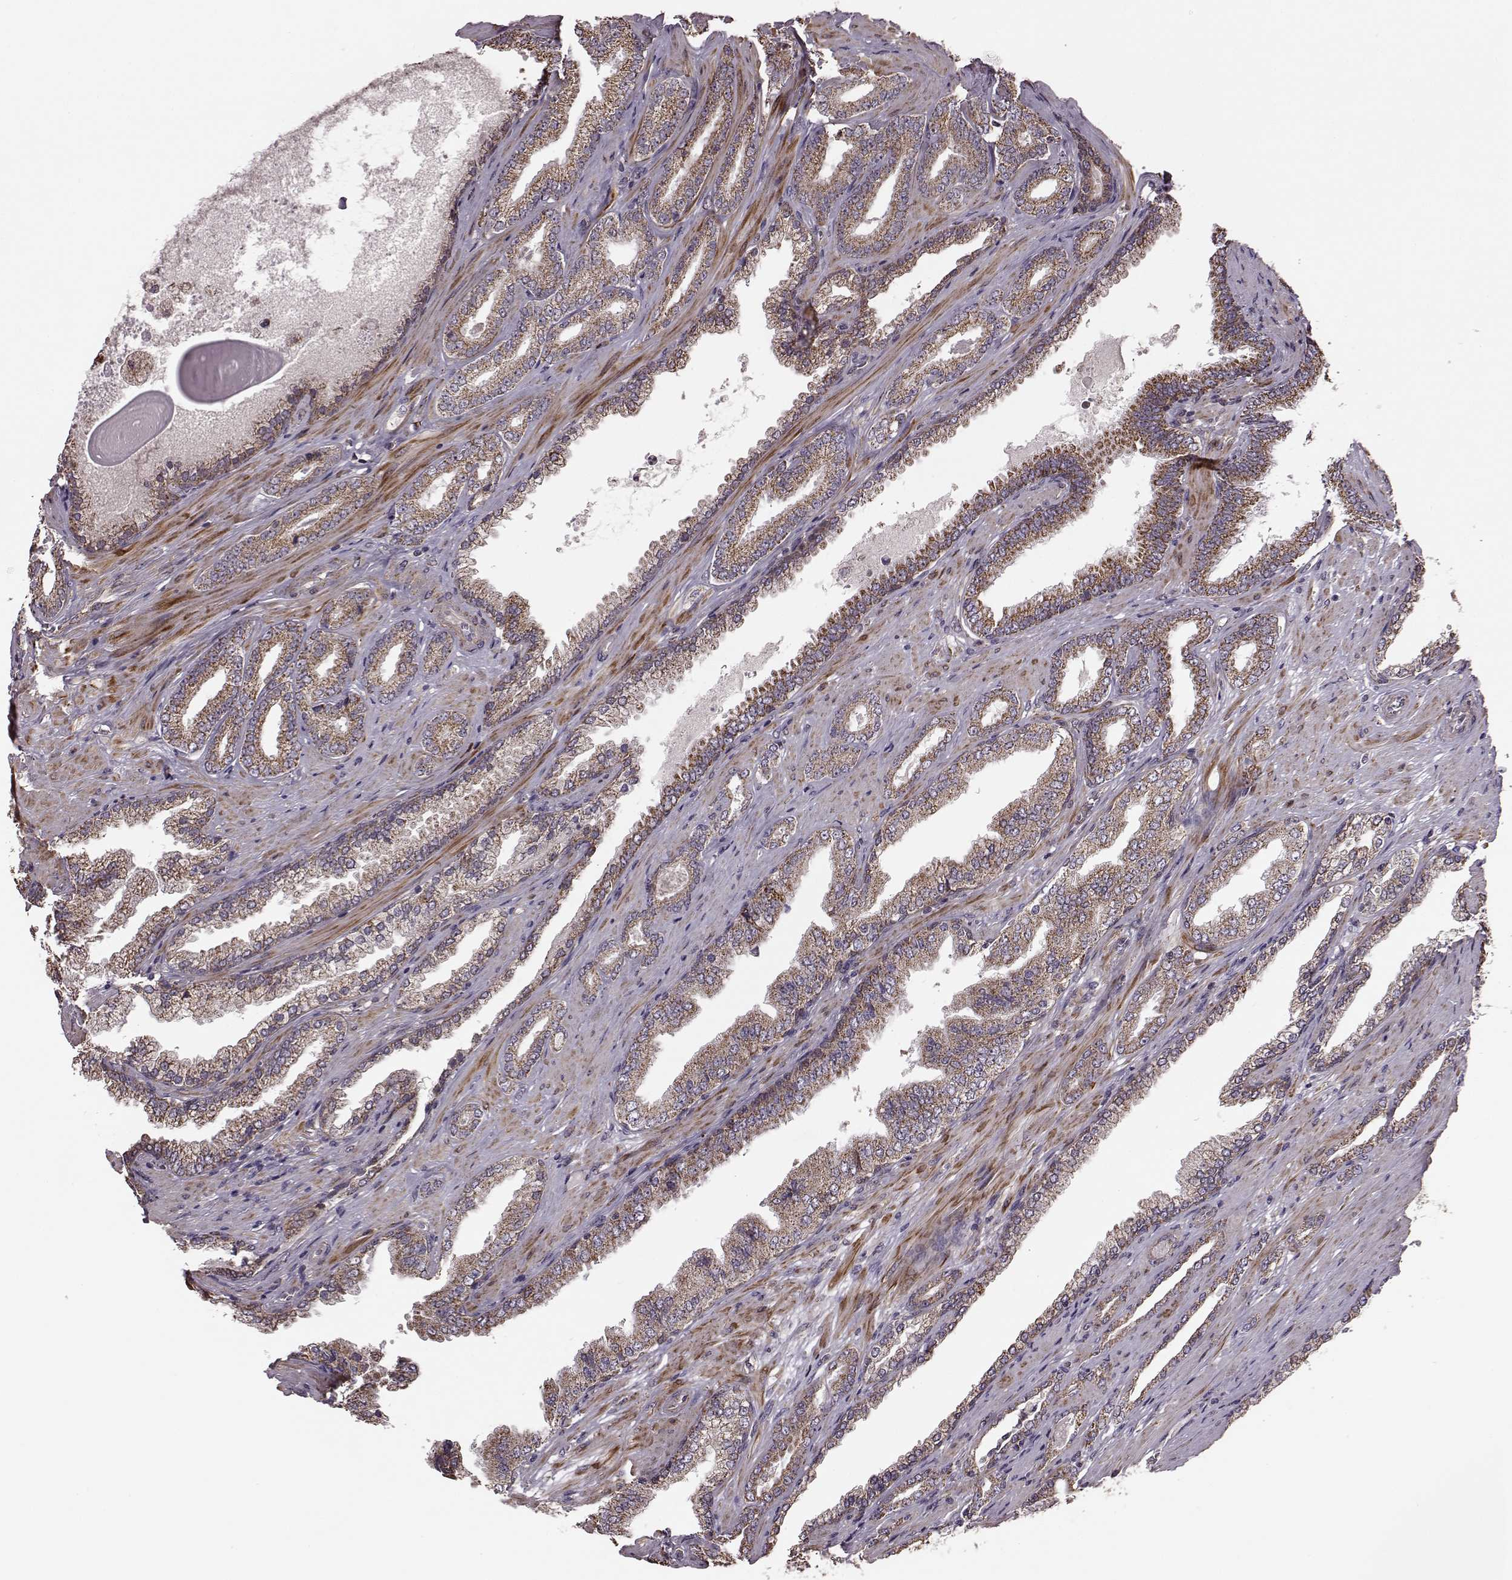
{"staining": {"intensity": "strong", "quantity": ">75%", "location": "cytoplasmic/membranous"}, "tissue": "prostate cancer", "cell_type": "Tumor cells", "image_type": "cancer", "snomed": [{"axis": "morphology", "description": "Adenocarcinoma, Low grade"}, {"axis": "topography", "description": "Prostate"}], "caption": "Prostate low-grade adenocarcinoma tissue reveals strong cytoplasmic/membranous expression in approximately >75% of tumor cells", "gene": "PUDP", "patient": {"sex": "male", "age": 61}}